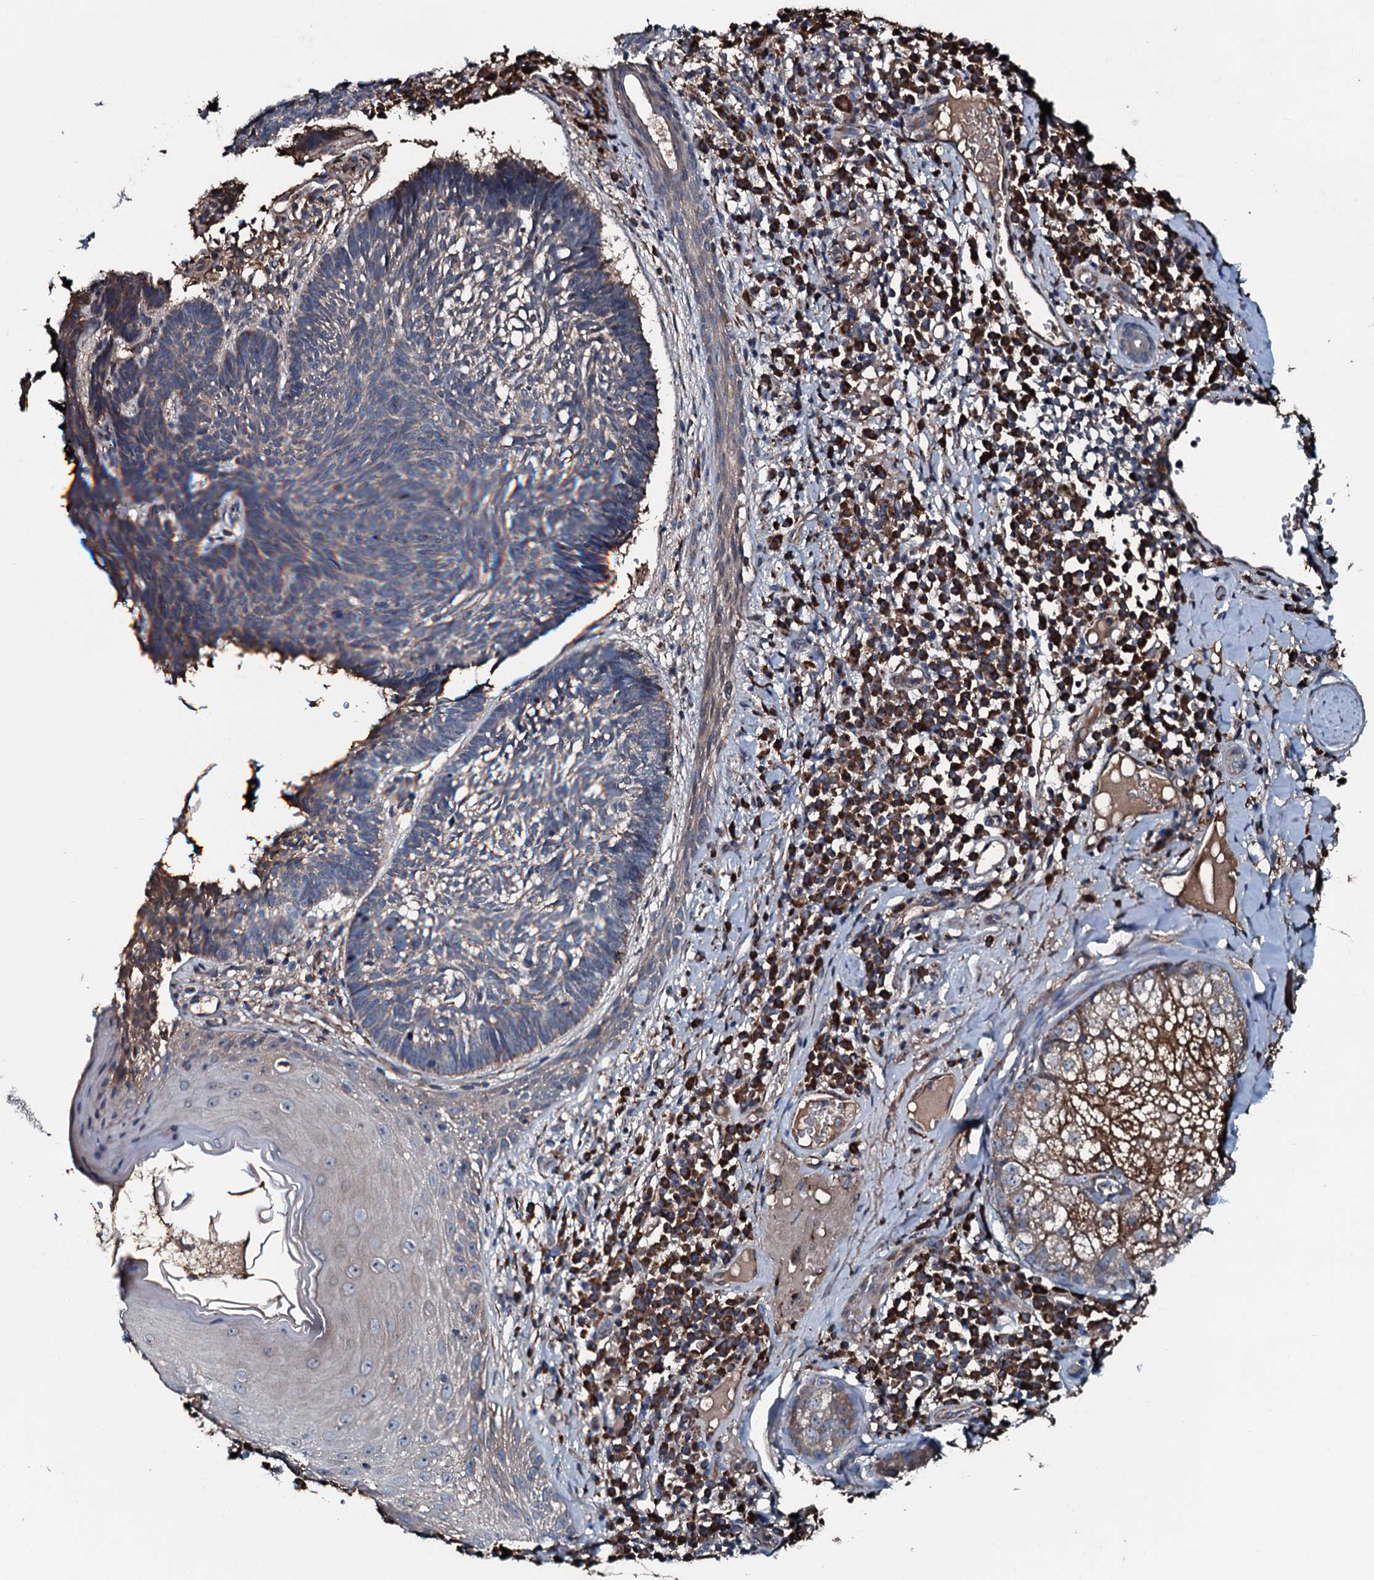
{"staining": {"intensity": "negative", "quantity": "none", "location": "none"}, "tissue": "skin cancer", "cell_type": "Tumor cells", "image_type": "cancer", "snomed": [{"axis": "morphology", "description": "Basal cell carcinoma"}, {"axis": "topography", "description": "Skin"}], "caption": "Human basal cell carcinoma (skin) stained for a protein using immunohistochemistry (IHC) shows no staining in tumor cells.", "gene": "ACSS3", "patient": {"sex": "male", "age": 88}}